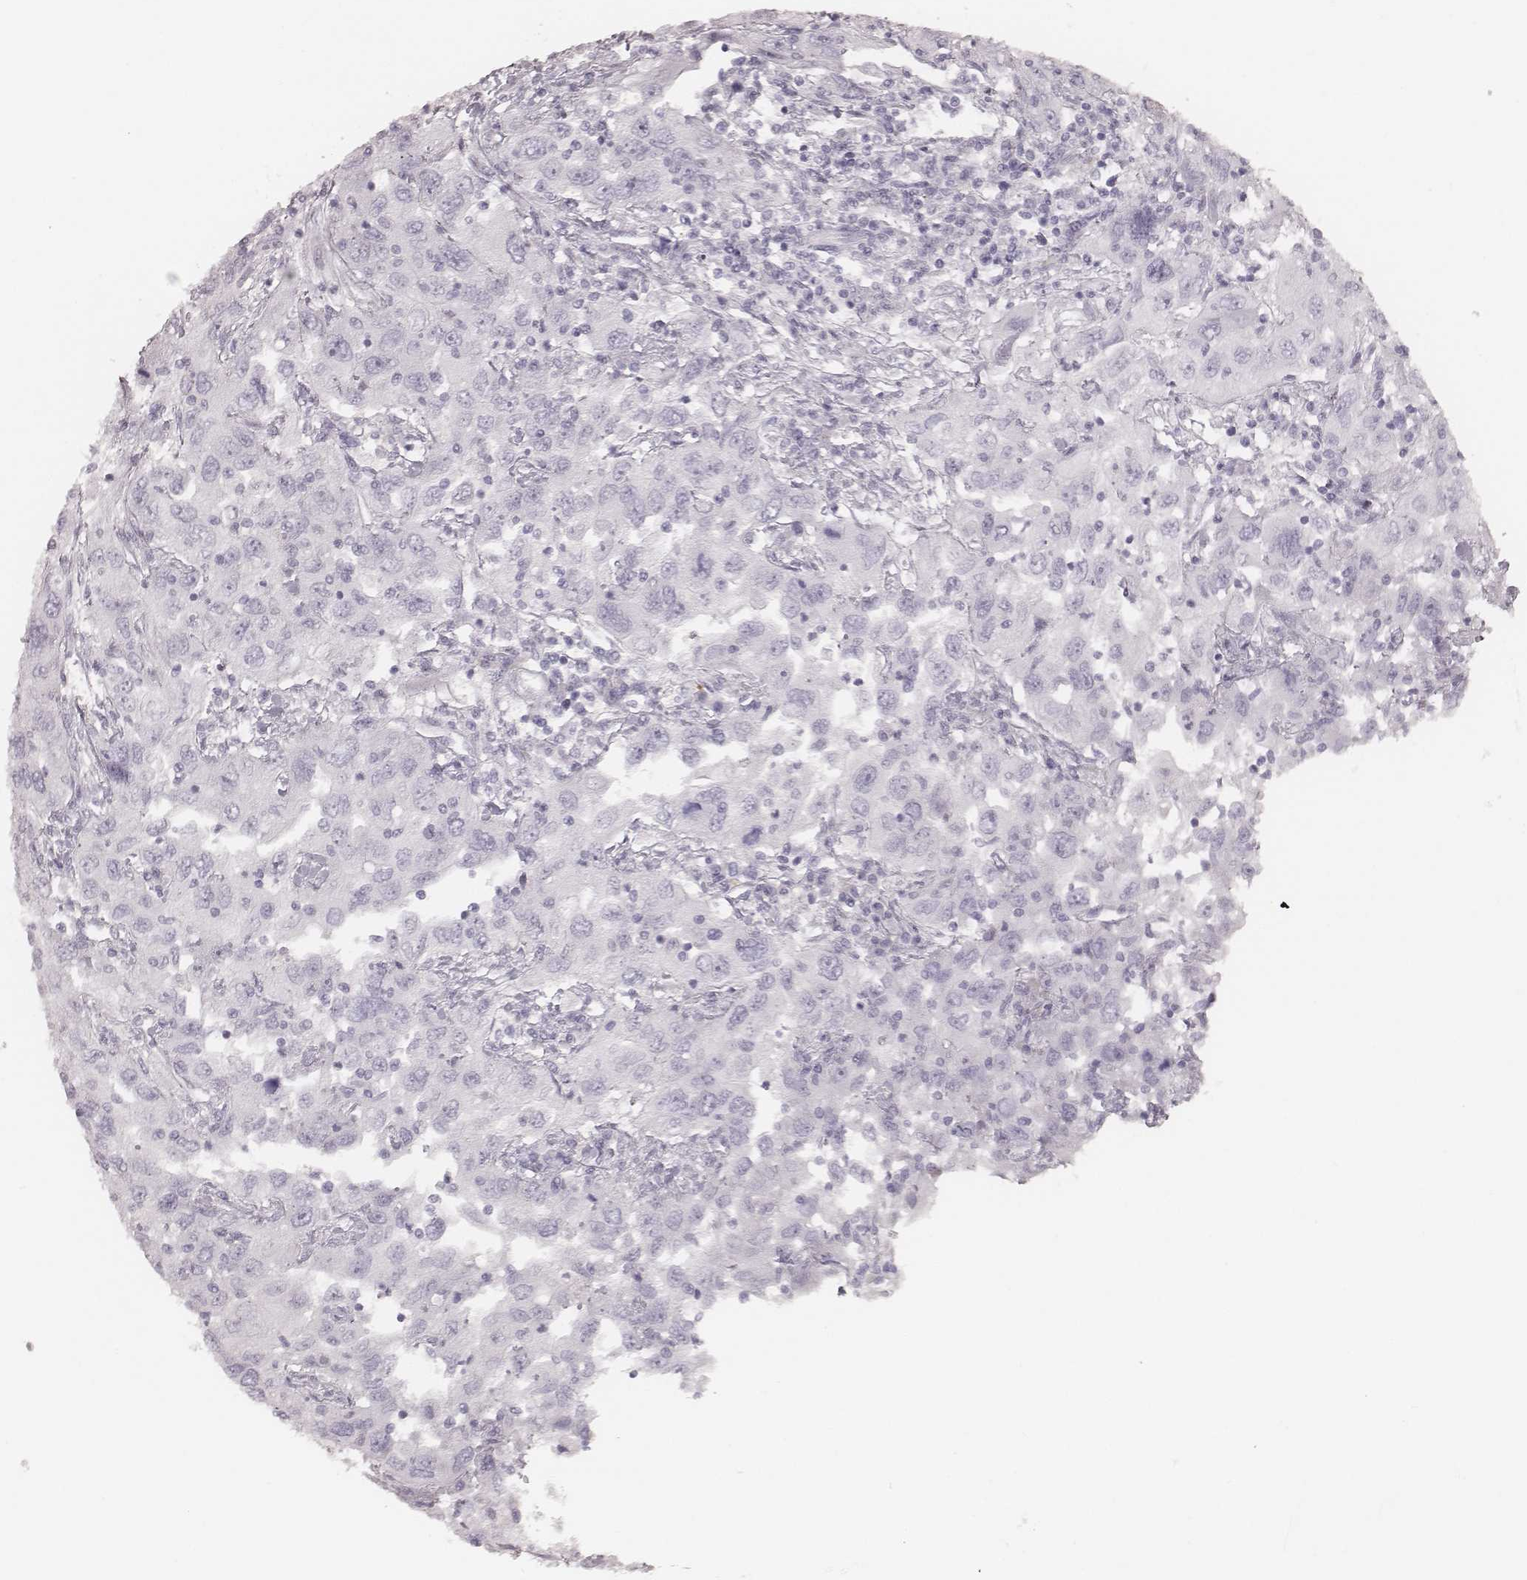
{"staining": {"intensity": "negative", "quantity": "none", "location": "none"}, "tissue": "urothelial cancer", "cell_type": "Tumor cells", "image_type": "cancer", "snomed": [{"axis": "morphology", "description": "Urothelial carcinoma, High grade"}, {"axis": "topography", "description": "Urinary bladder"}], "caption": "IHC histopathology image of urothelial cancer stained for a protein (brown), which shows no expression in tumor cells. (Stains: DAB (3,3'-diaminobenzidine) immunohistochemistry with hematoxylin counter stain, Microscopy: brightfield microscopy at high magnification).", "gene": "KRT82", "patient": {"sex": "male", "age": 76}}